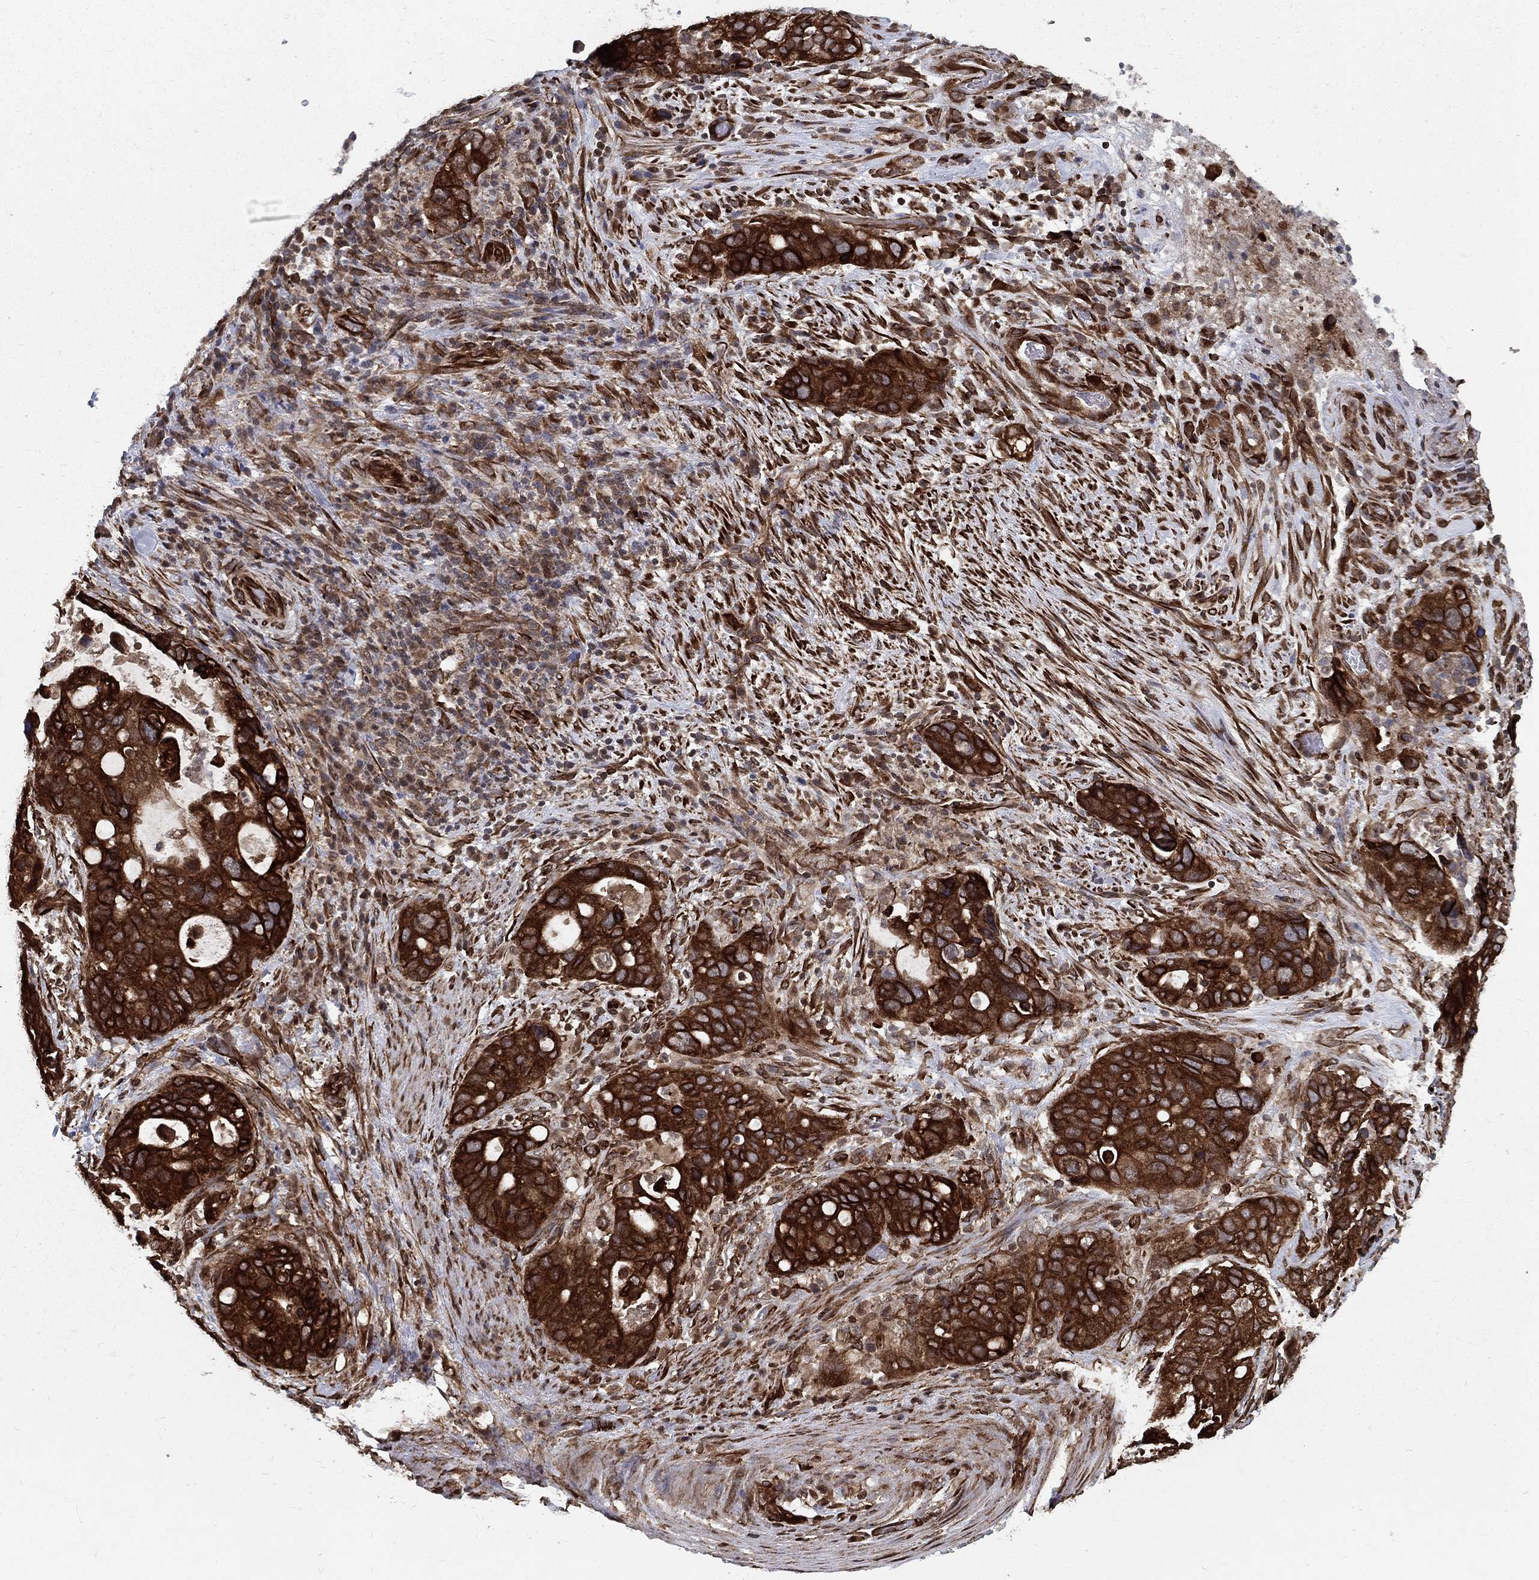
{"staining": {"intensity": "strong", "quantity": ">75%", "location": "cytoplasmic/membranous"}, "tissue": "stomach cancer", "cell_type": "Tumor cells", "image_type": "cancer", "snomed": [{"axis": "morphology", "description": "Adenocarcinoma, NOS"}, {"axis": "topography", "description": "Stomach"}], "caption": "Adenocarcinoma (stomach) stained with DAB IHC displays high levels of strong cytoplasmic/membranous expression in approximately >75% of tumor cells.", "gene": "CERS2", "patient": {"sex": "male", "age": 54}}